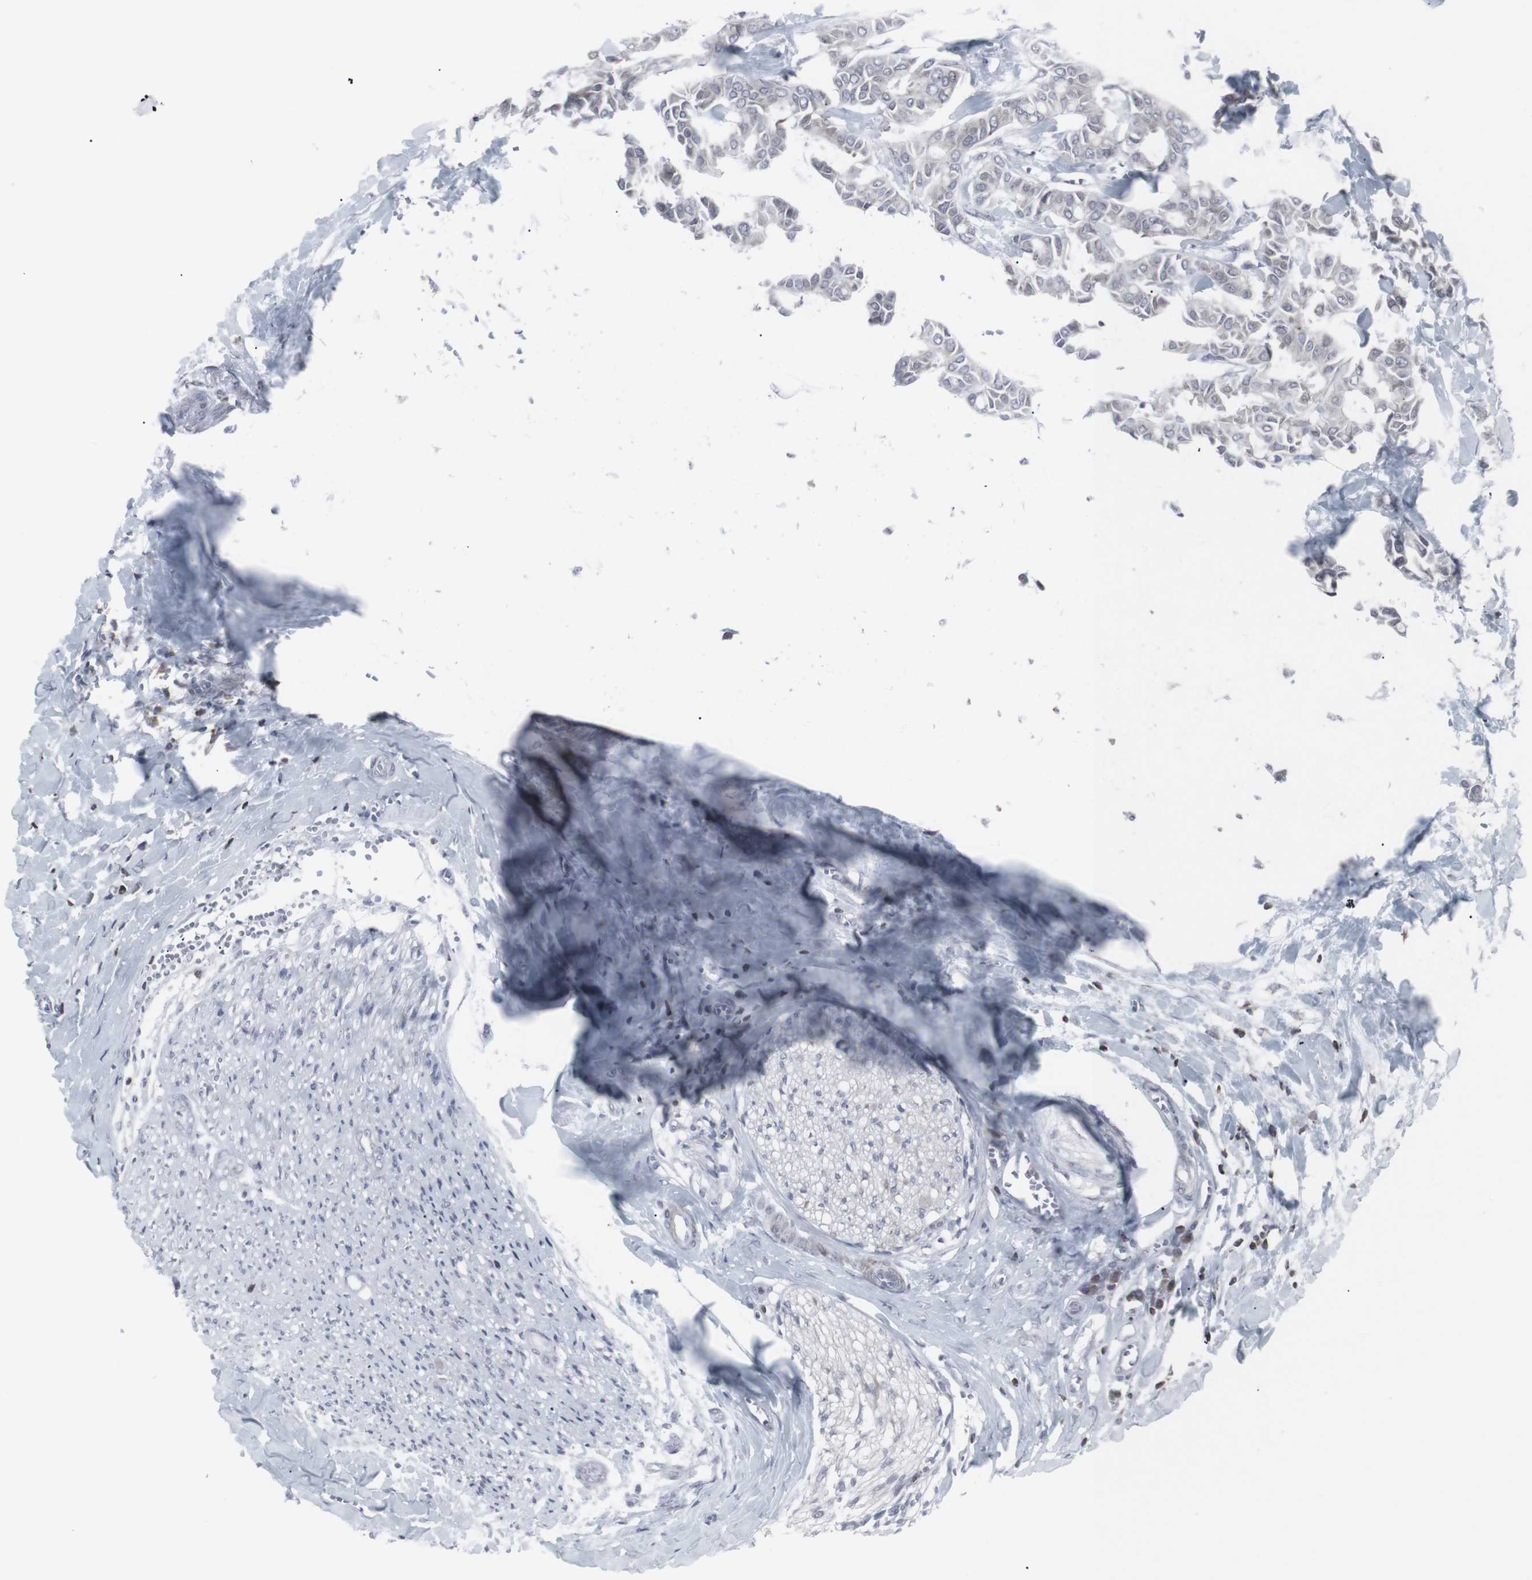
{"staining": {"intensity": "negative", "quantity": "none", "location": "none"}, "tissue": "head and neck cancer", "cell_type": "Tumor cells", "image_type": "cancer", "snomed": [{"axis": "morphology", "description": "Adenocarcinoma, NOS"}, {"axis": "topography", "description": "Salivary gland"}, {"axis": "topography", "description": "Head-Neck"}], "caption": "This is an immunohistochemistry (IHC) micrograph of human head and neck cancer (adenocarcinoma). There is no positivity in tumor cells.", "gene": "APOBEC2", "patient": {"sex": "female", "age": 59}}